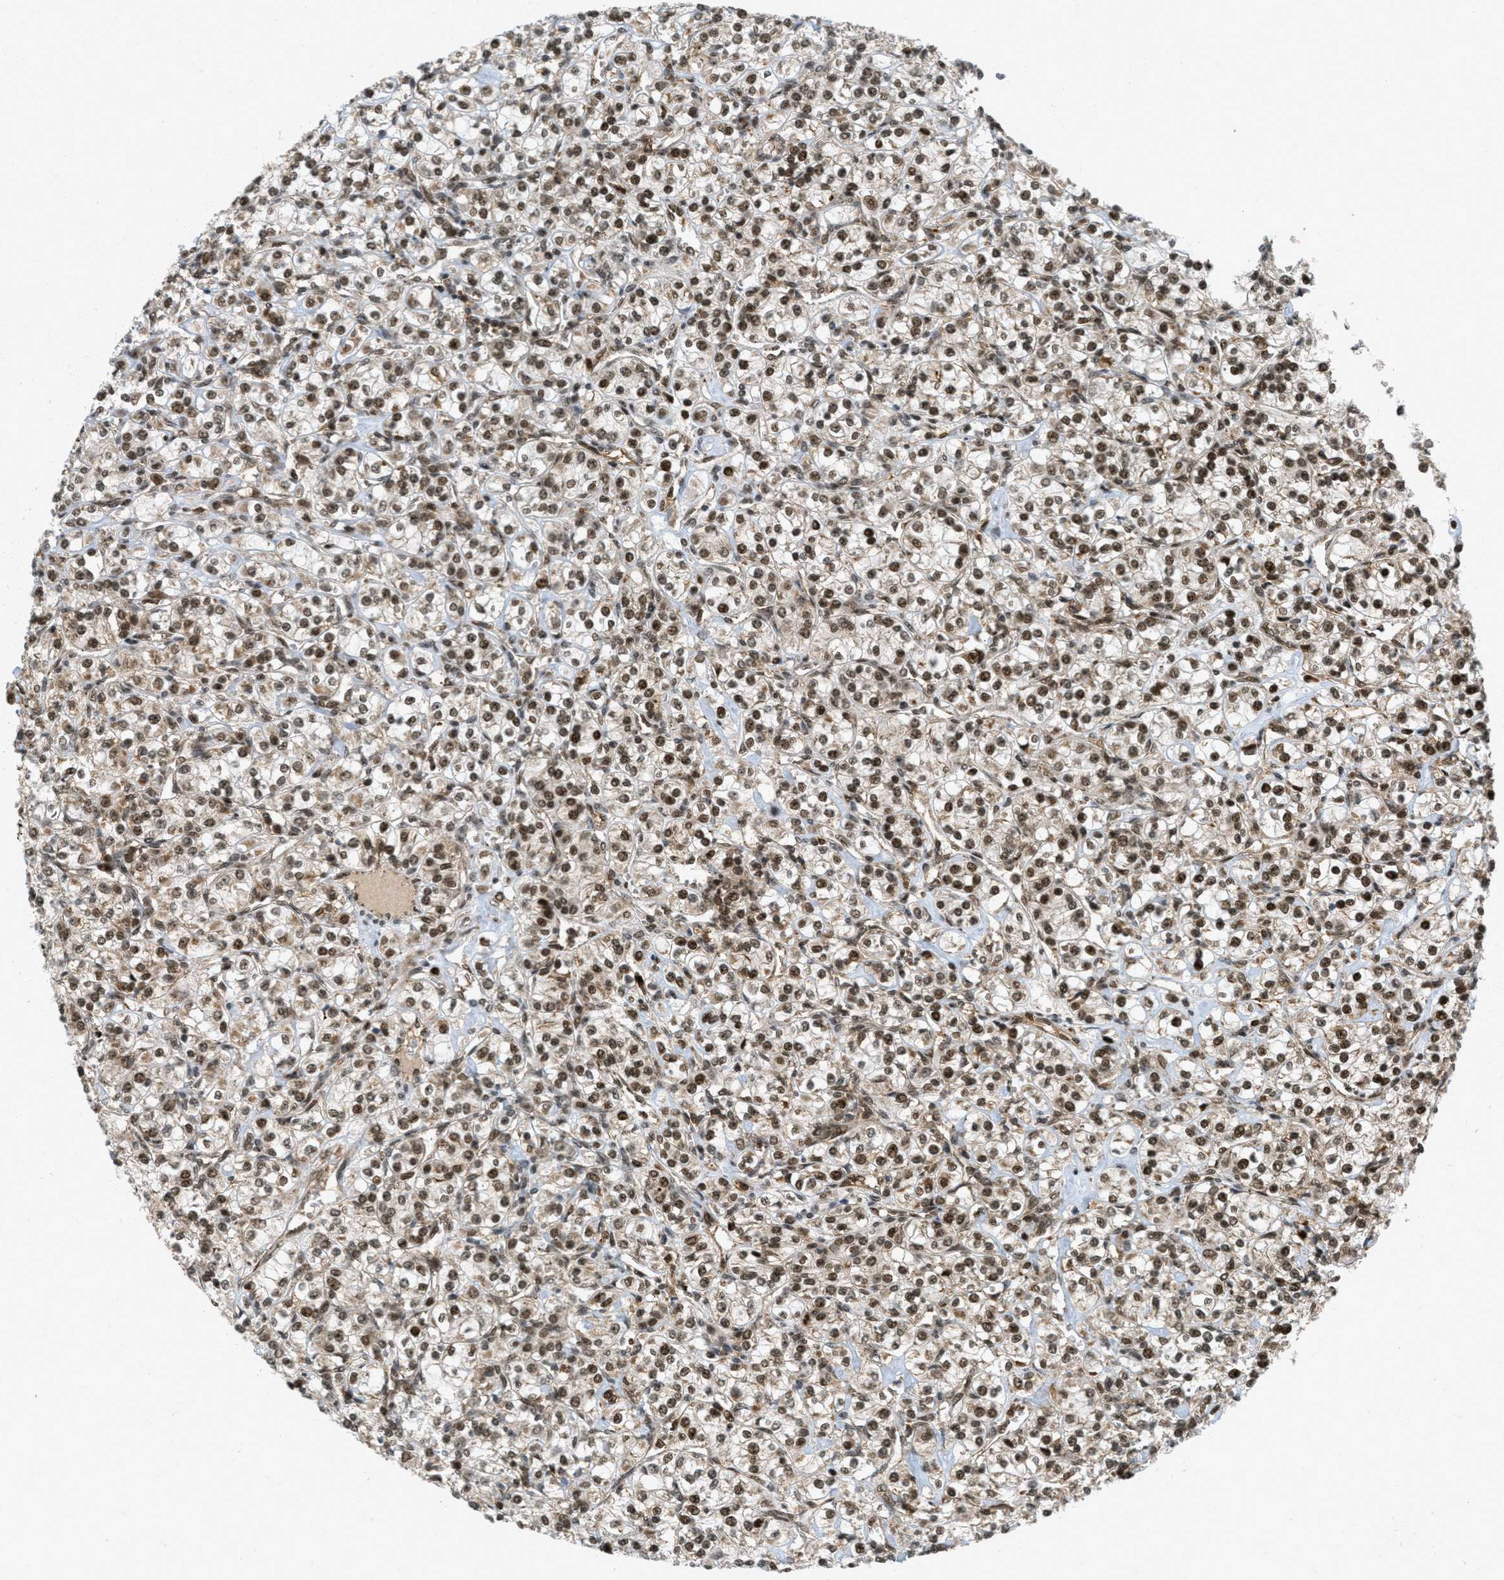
{"staining": {"intensity": "strong", "quantity": "25%-75%", "location": "cytoplasmic/membranous,nuclear"}, "tissue": "renal cancer", "cell_type": "Tumor cells", "image_type": "cancer", "snomed": [{"axis": "morphology", "description": "Adenocarcinoma, NOS"}, {"axis": "topography", "description": "Kidney"}], "caption": "The image shows a brown stain indicating the presence of a protein in the cytoplasmic/membranous and nuclear of tumor cells in renal adenocarcinoma.", "gene": "TLK1", "patient": {"sex": "male", "age": 77}}